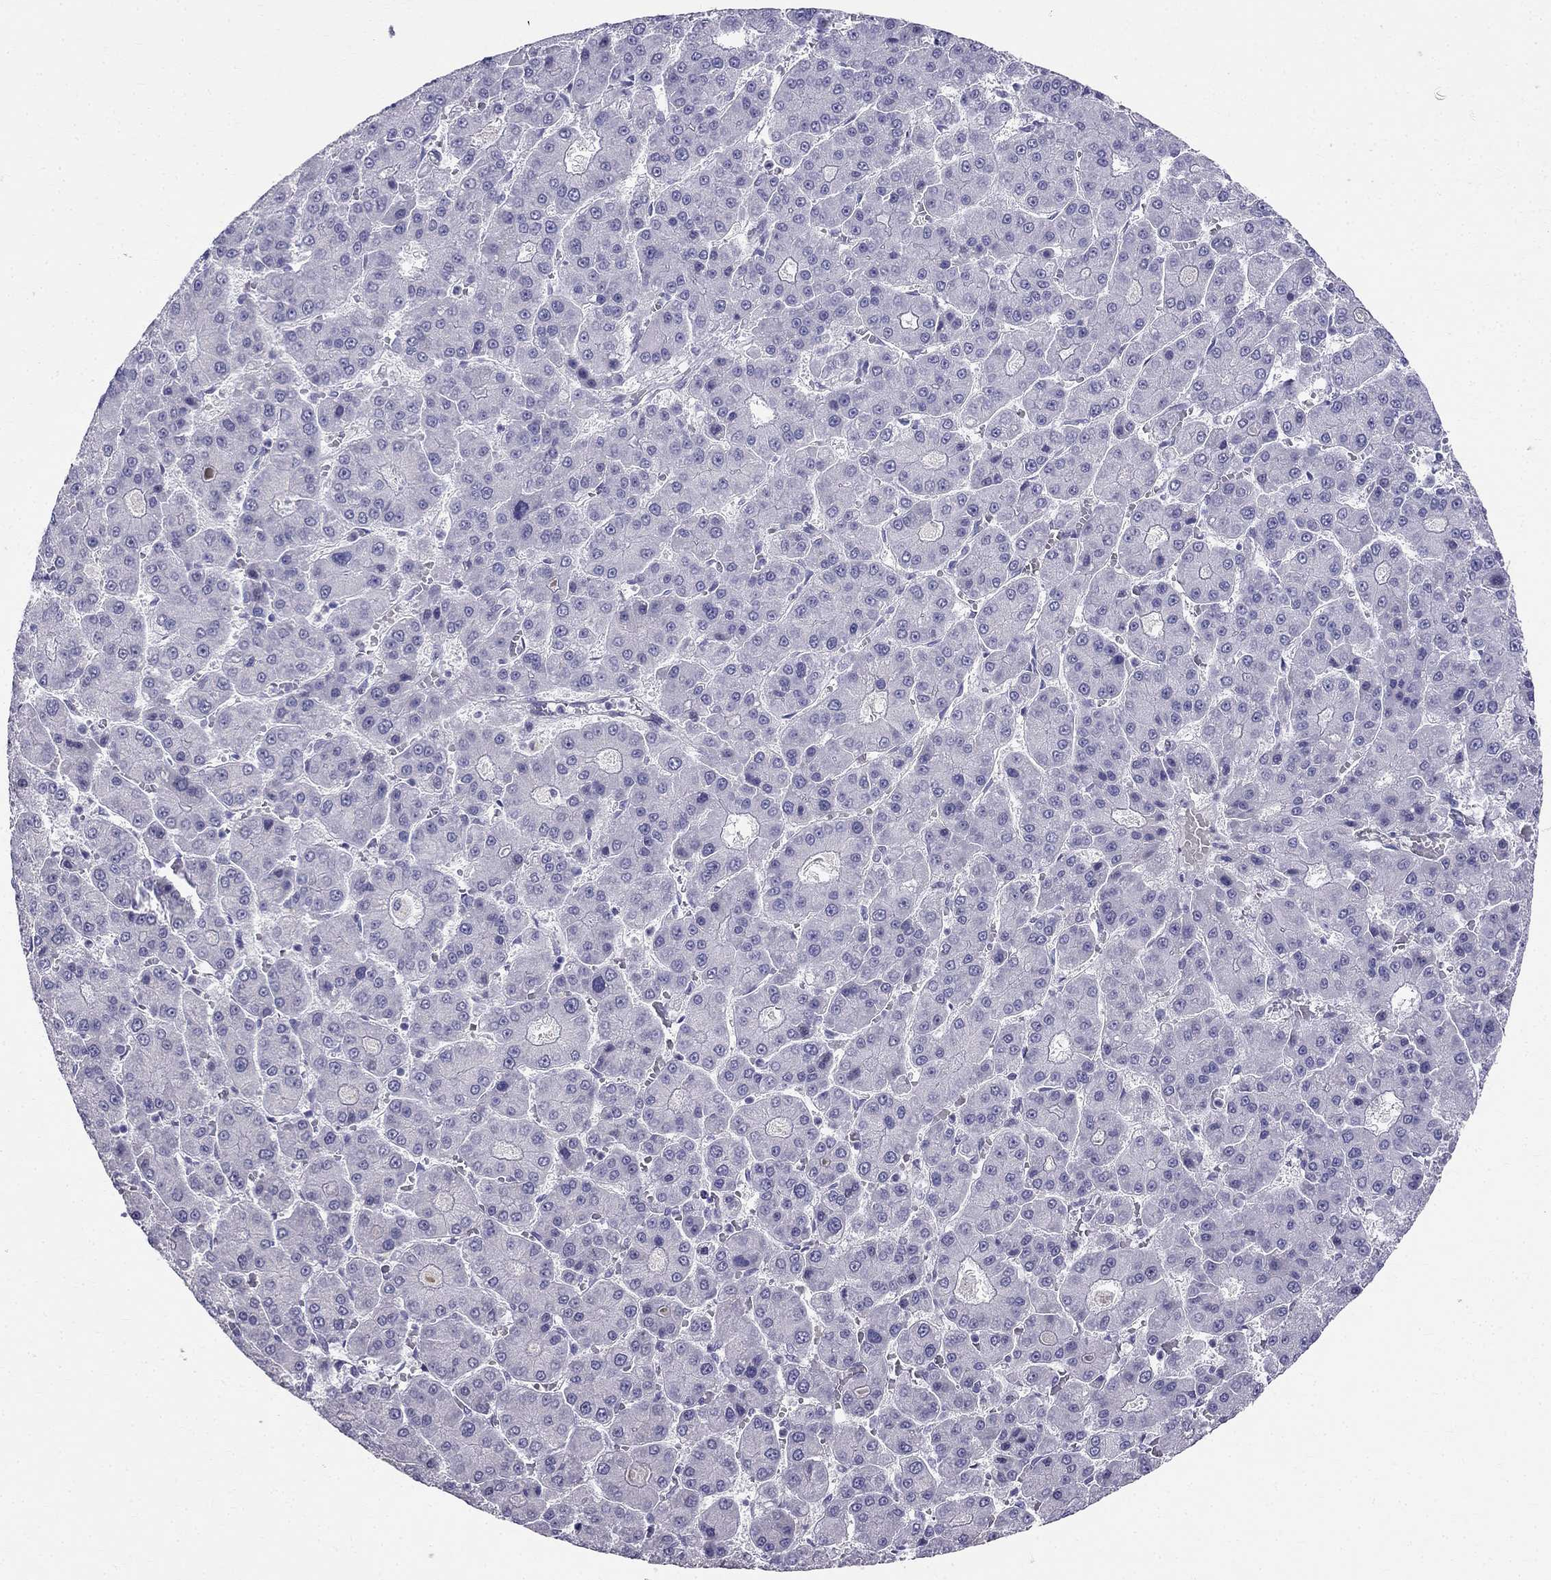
{"staining": {"intensity": "negative", "quantity": "none", "location": "none"}, "tissue": "liver cancer", "cell_type": "Tumor cells", "image_type": "cancer", "snomed": [{"axis": "morphology", "description": "Carcinoma, Hepatocellular, NOS"}, {"axis": "topography", "description": "Liver"}], "caption": "DAB immunohistochemical staining of human liver hepatocellular carcinoma shows no significant staining in tumor cells. (DAB (3,3'-diaminobenzidine) immunohistochemistry (IHC), high magnification).", "gene": "BAG5", "patient": {"sex": "male", "age": 70}}